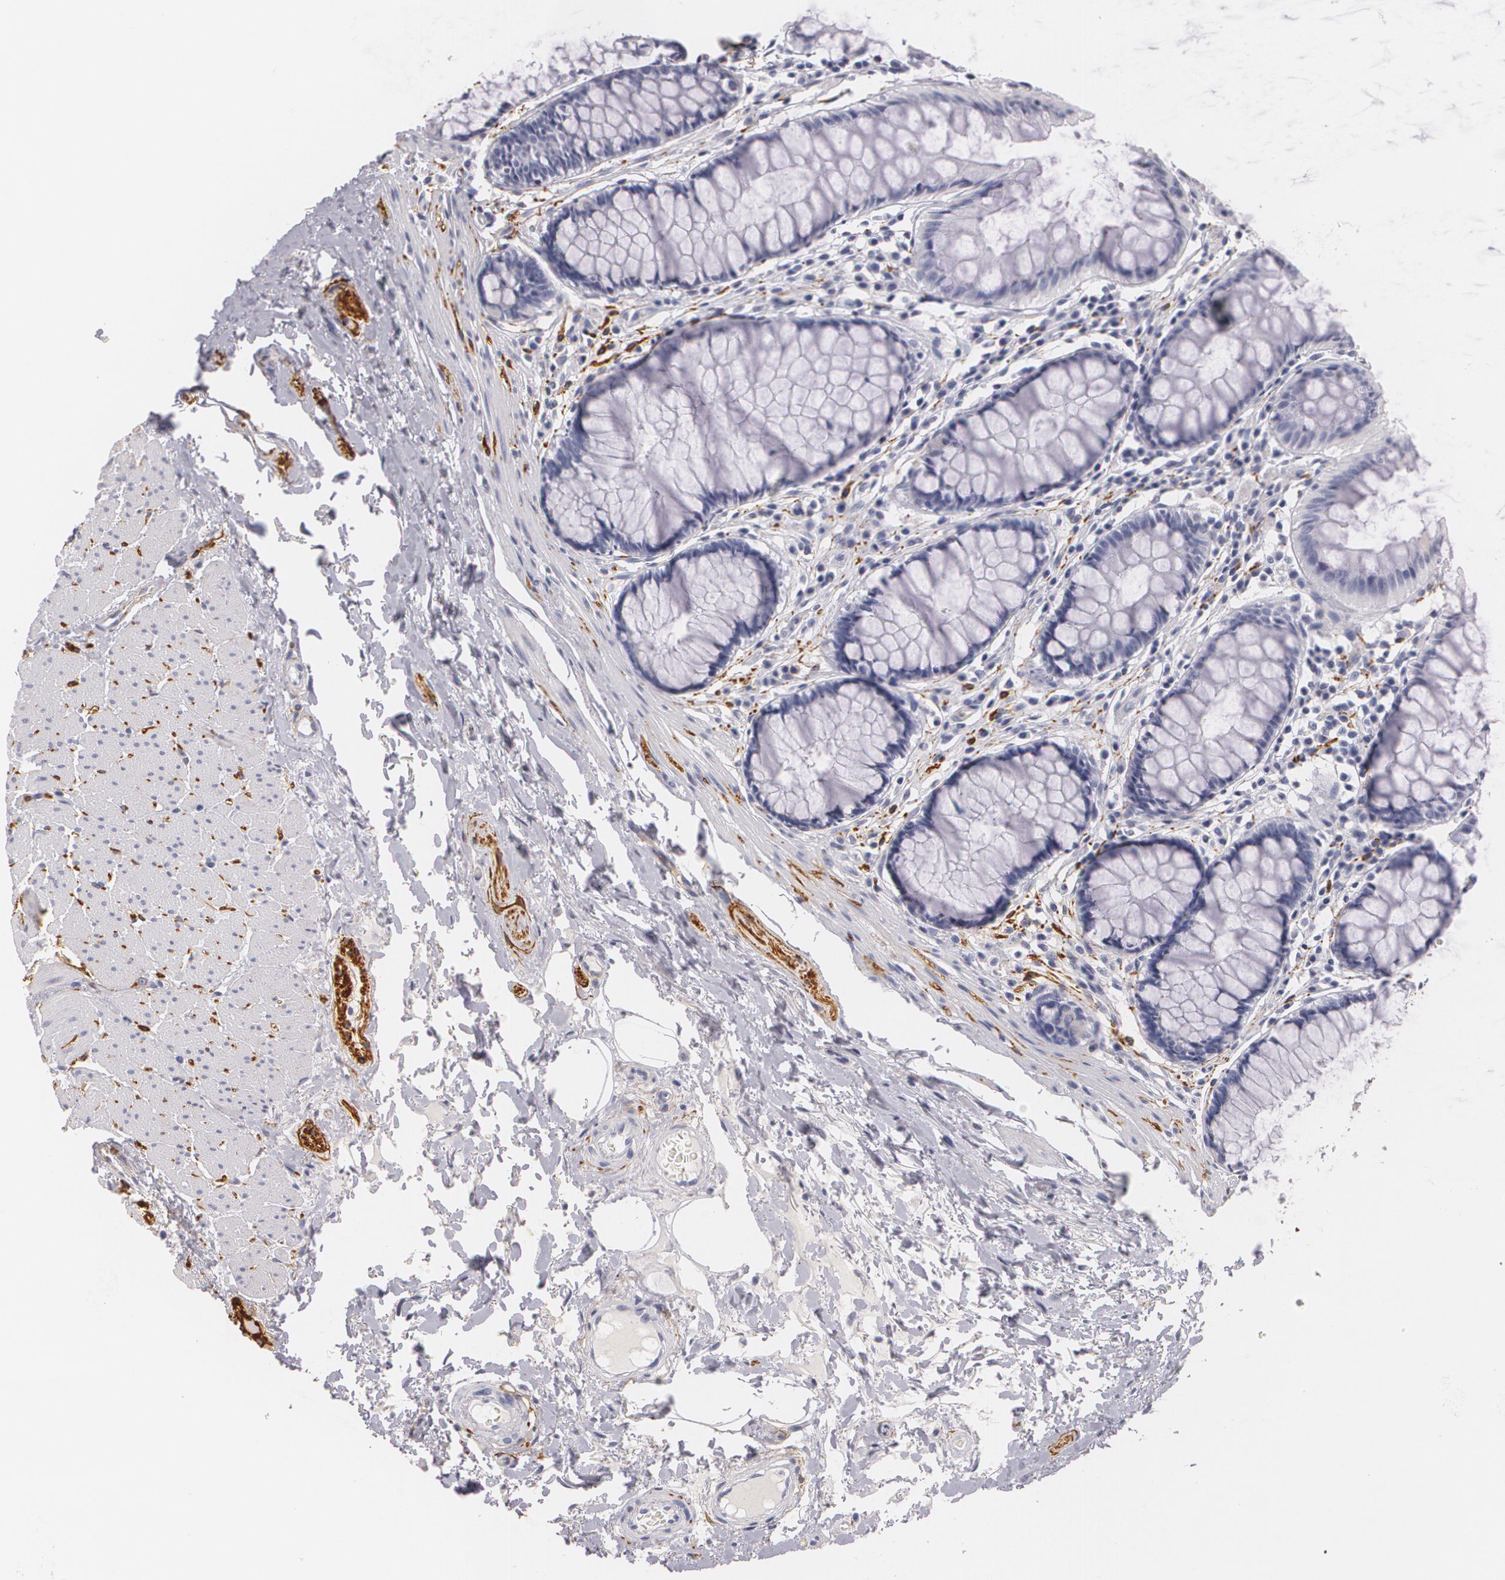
{"staining": {"intensity": "negative", "quantity": "none", "location": "none"}, "tissue": "rectum", "cell_type": "Glandular cells", "image_type": "normal", "snomed": [{"axis": "morphology", "description": "Normal tissue, NOS"}, {"axis": "topography", "description": "Rectum"}], "caption": "A histopathology image of rectum stained for a protein exhibits no brown staining in glandular cells. The staining is performed using DAB brown chromogen with nuclei counter-stained in using hematoxylin.", "gene": "NGFR", "patient": {"sex": "male", "age": 77}}